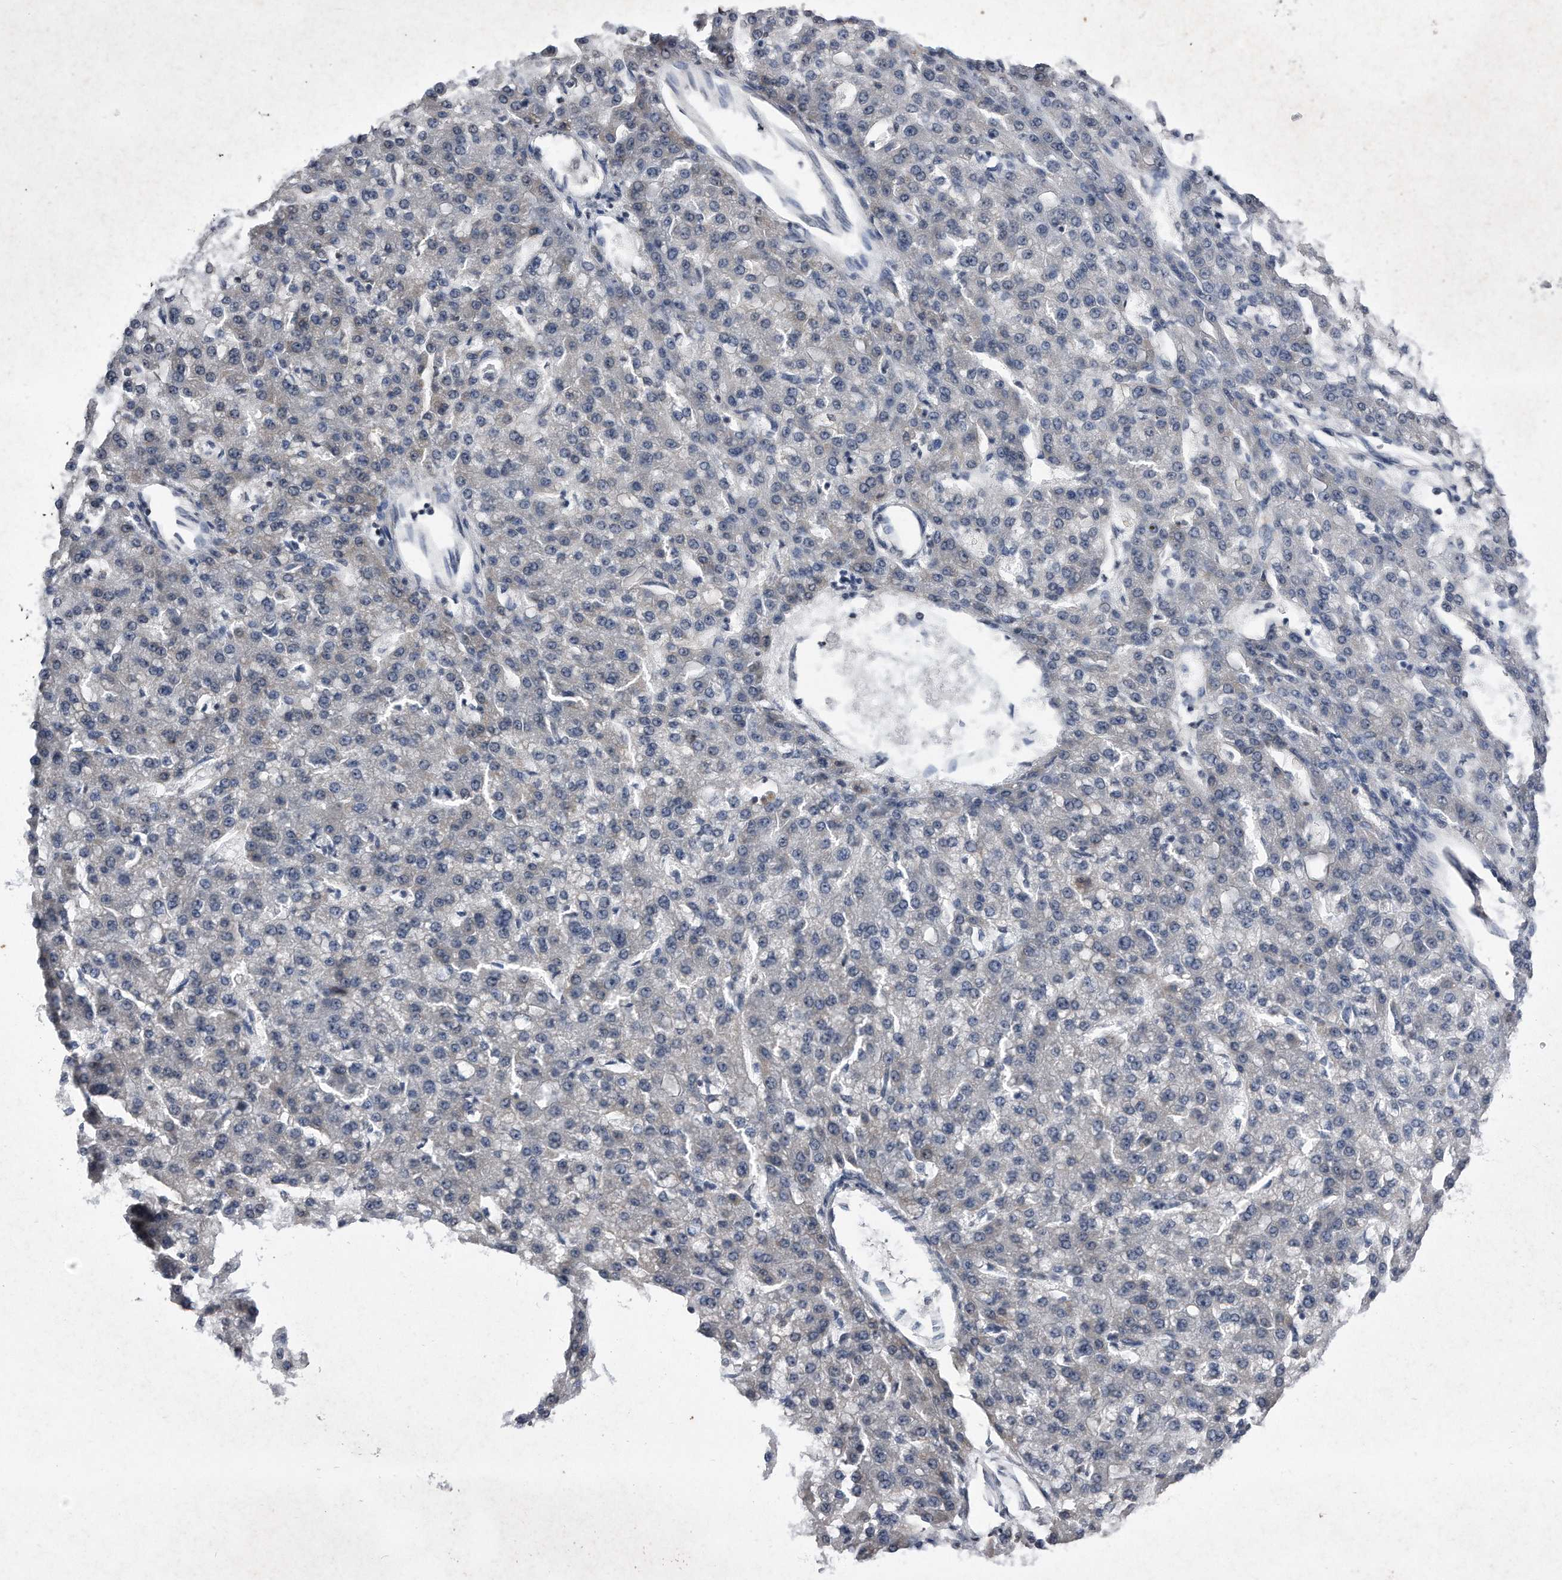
{"staining": {"intensity": "negative", "quantity": "none", "location": "none"}, "tissue": "liver cancer", "cell_type": "Tumor cells", "image_type": "cancer", "snomed": [{"axis": "morphology", "description": "Carcinoma, Hepatocellular, NOS"}, {"axis": "topography", "description": "Liver"}], "caption": "An IHC photomicrograph of liver hepatocellular carcinoma is shown. There is no staining in tumor cells of liver hepatocellular carcinoma.", "gene": "DAB1", "patient": {"sex": "male", "age": 67}}